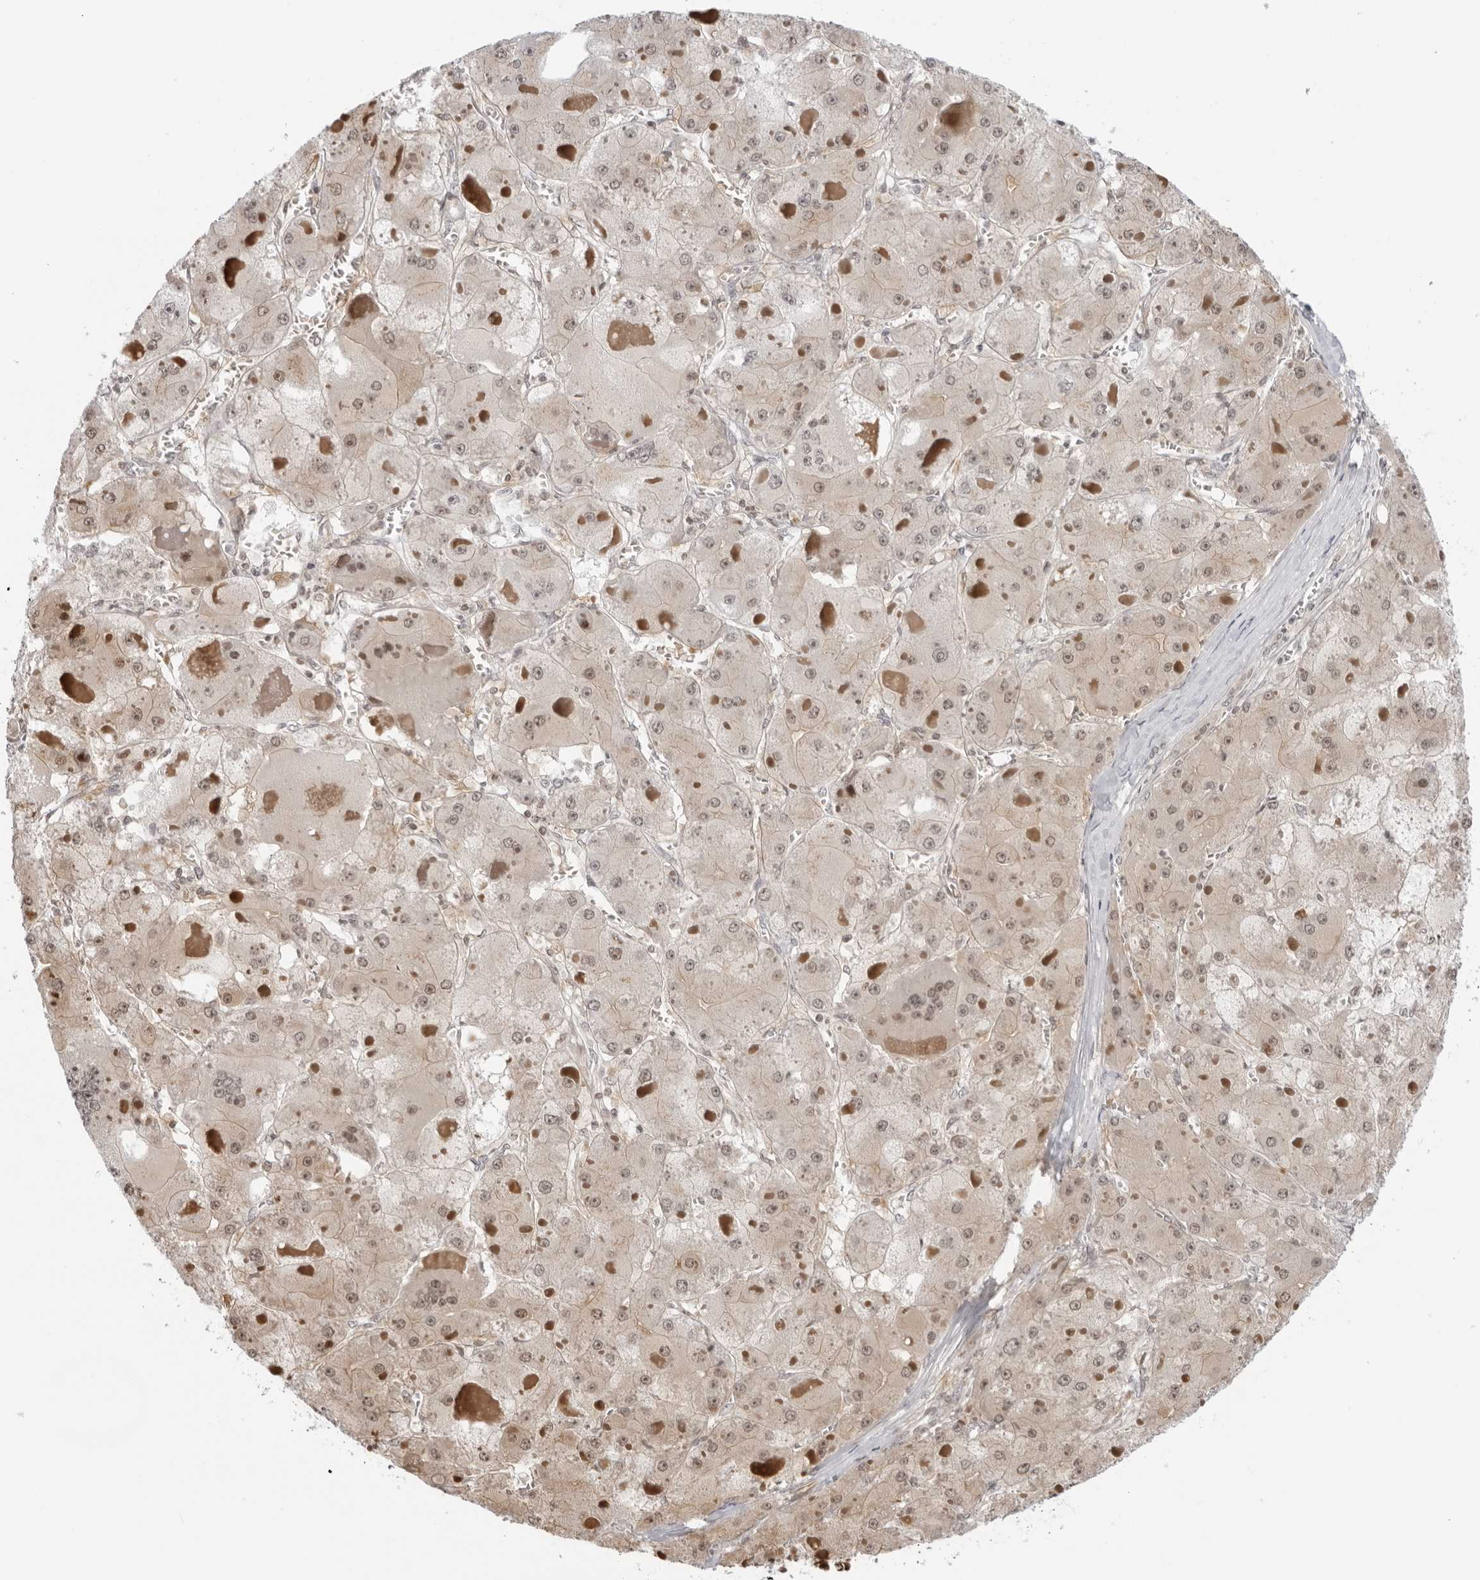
{"staining": {"intensity": "negative", "quantity": "none", "location": "none"}, "tissue": "liver cancer", "cell_type": "Tumor cells", "image_type": "cancer", "snomed": [{"axis": "morphology", "description": "Carcinoma, Hepatocellular, NOS"}, {"axis": "topography", "description": "Liver"}], "caption": "Photomicrograph shows no protein staining in tumor cells of liver cancer tissue.", "gene": "RNF146", "patient": {"sex": "female", "age": 73}}